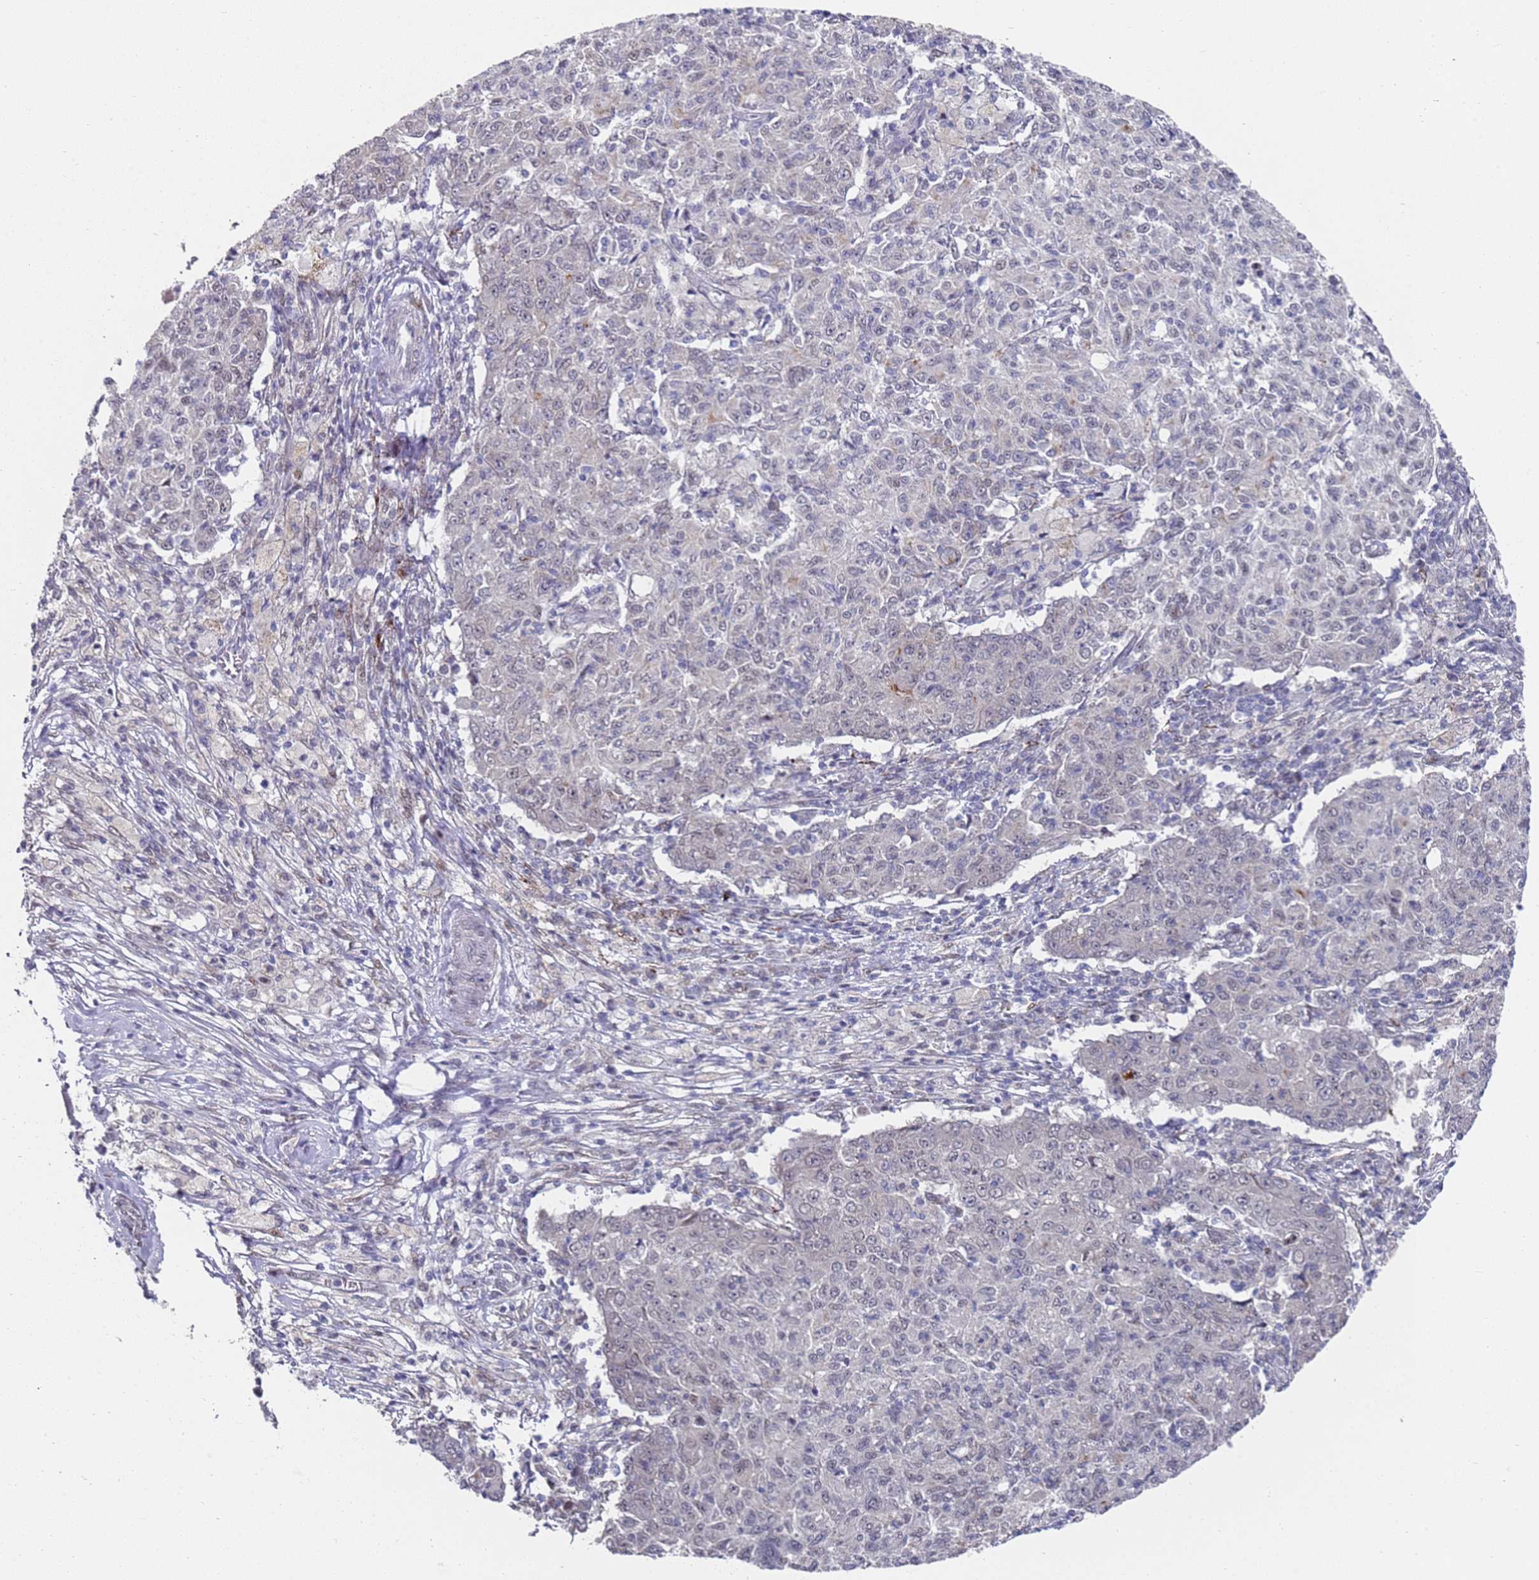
{"staining": {"intensity": "weak", "quantity": "<25%", "location": "nuclear"}, "tissue": "ovarian cancer", "cell_type": "Tumor cells", "image_type": "cancer", "snomed": [{"axis": "morphology", "description": "Carcinoma, endometroid"}, {"axis": "topography", "description": "Ovary"}], "caption": "Tumor cells show no significant staining in ovarian endometroid carcinoma.", "gene": "COPS6", "patient": {"sex": "female", "age": 42}}